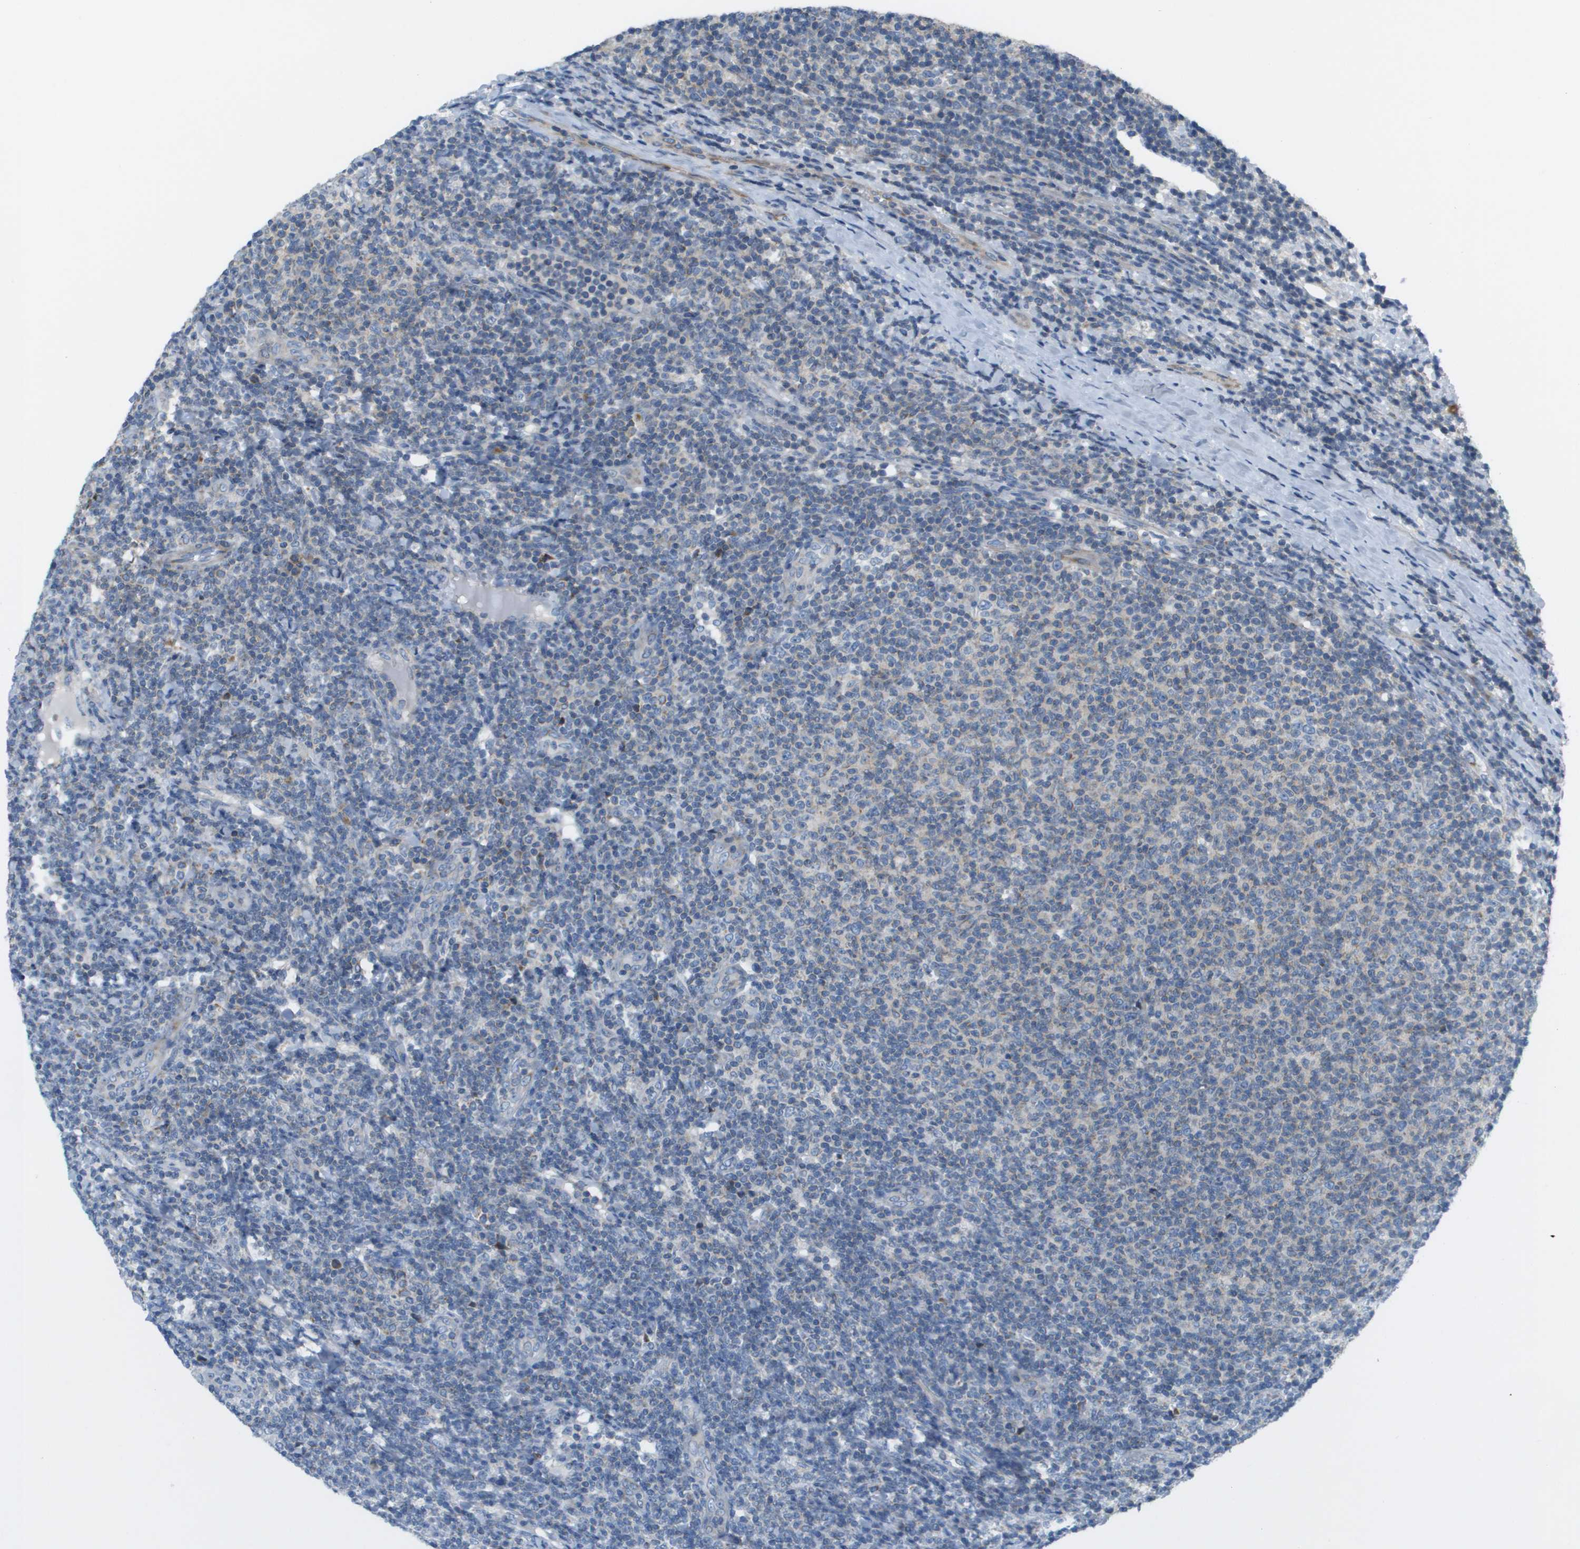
{"staining": {"intensity": "negative", "quantity": "none", "location": "none"}, "tissue": "lymphoma", "cell_type": "Tumor cells", "image_type": "cancer", "snomed": [{"axis": "morphology", "description": "Malignant lymphoma, non-Hodgkin's type, Low grade"}, {"axis": "topography", "description": "Lymph node"}], "caption": "A high-resolution image shows immunohistochemistry (IHC) staining of low-grade malignant lymphoma, non-Hodgkin's type, which reveals no significant positivity in tumor cells.", "gene": "GALNT6", "patient": {"sex": "male", "age": 66}}